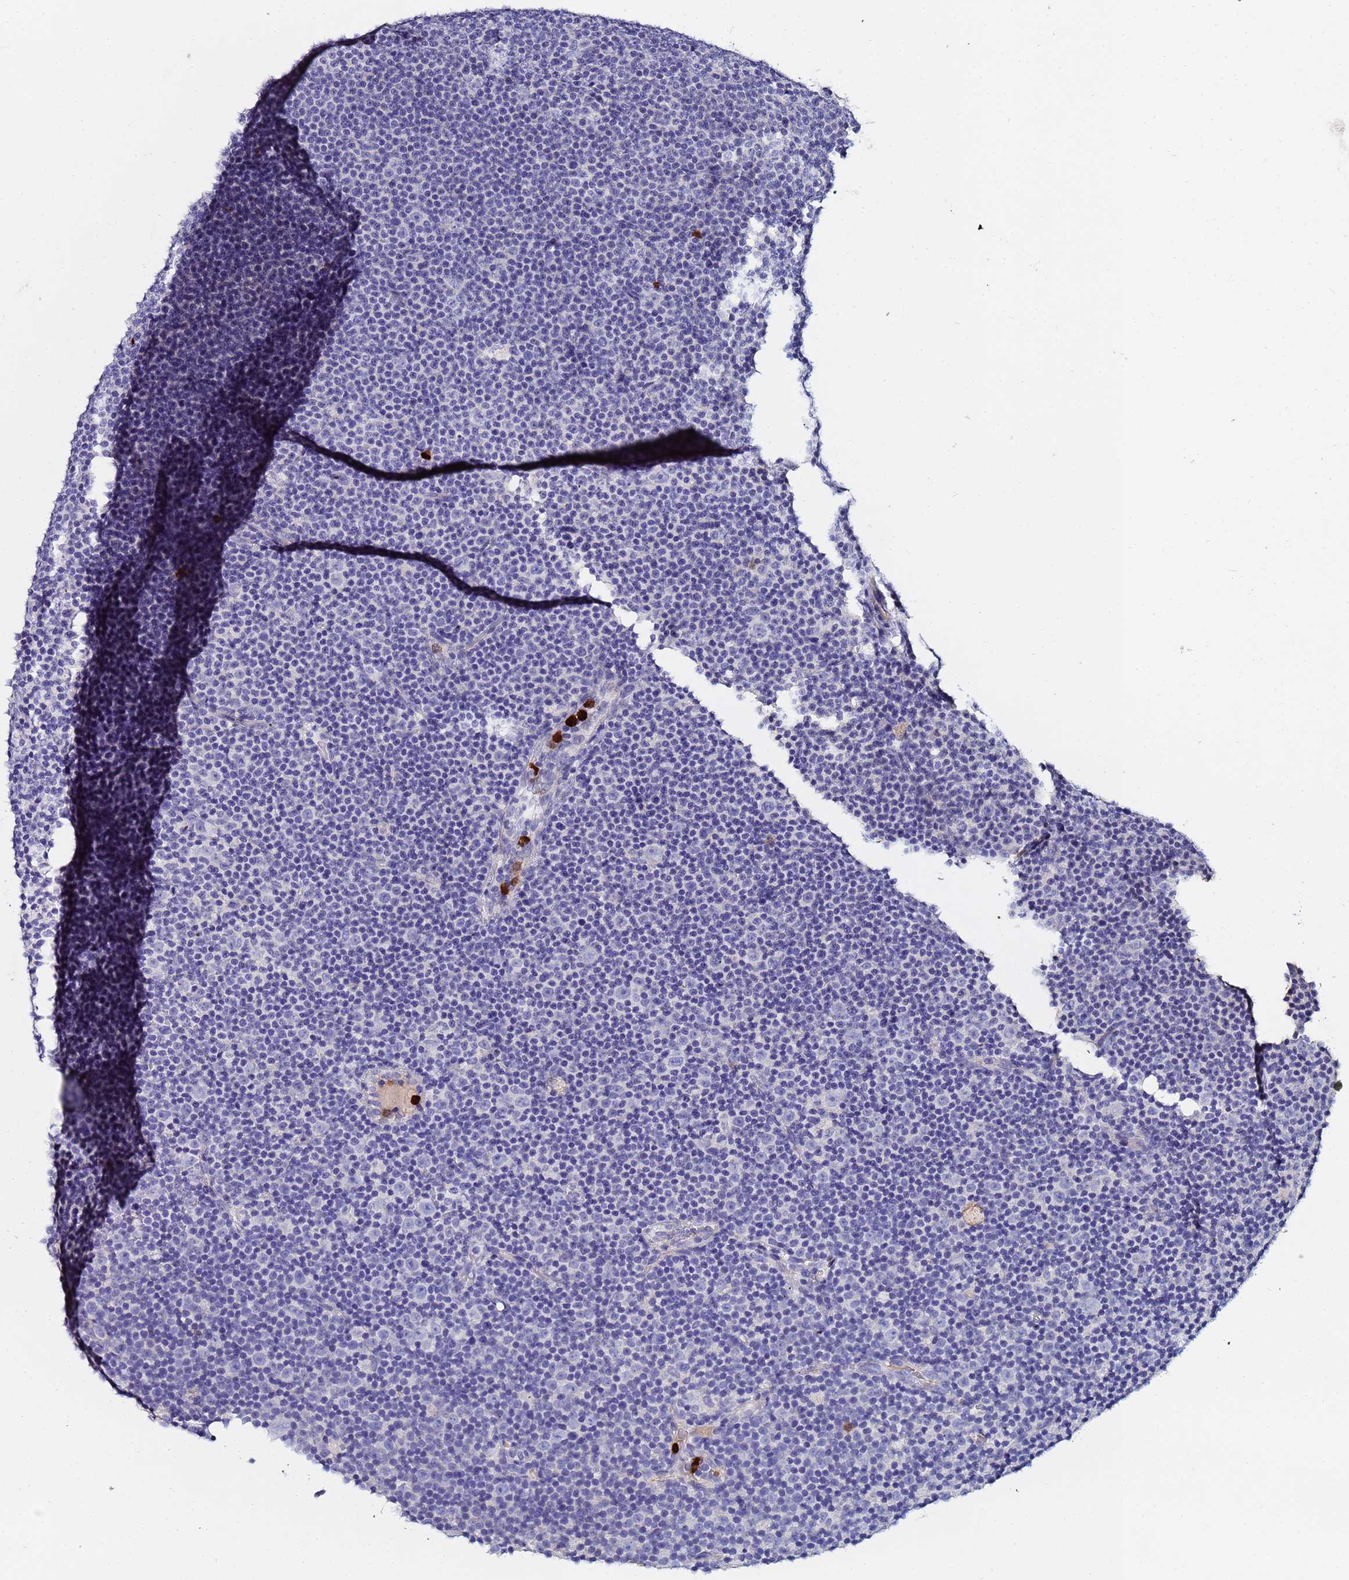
{"staining": {"intensity": "negative", "quantity": "none", "location": "none"}, "tissue": "lymphoma", "cell_type": "Tumor cells", "image_type": "cancer", "snomed": [{"axis": "morphology", "description": "Malignant lymphoma, non-Hodgkin's type, Low grade"}, {"axis": "topography", "description": "Lymph node"}], "caption": "There is no significant staining in tumor cells of lymphoma.", "gene": "TUBAL3", "patient": {"sex": "female", "age": 67}}